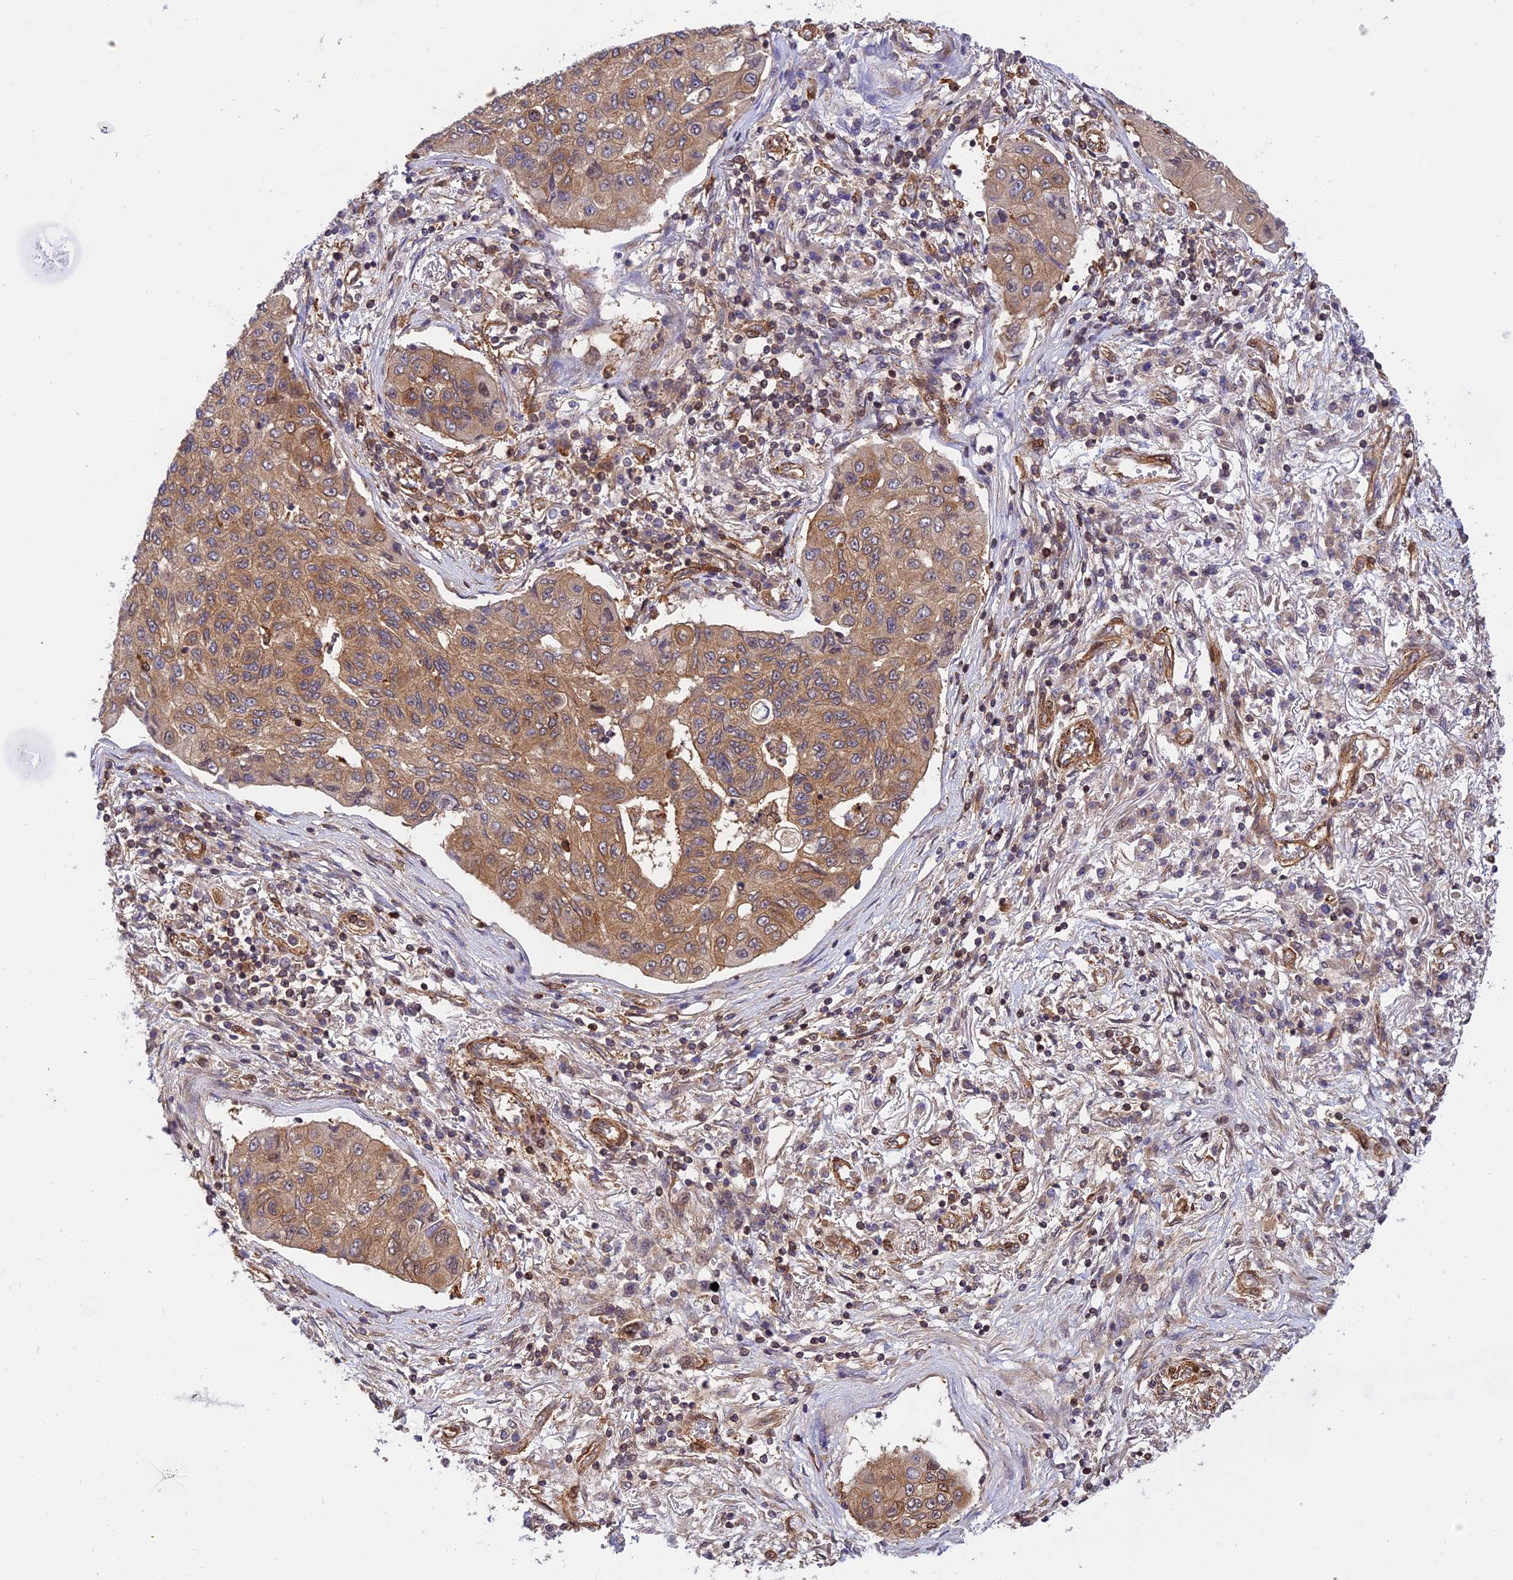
{"staining": {"intensity": "moderate", "quantity": ">75%", "location": "cytoplasmic/membranous"}, "tissue": "lung cancer", "cell_type": "Tumor cells", "image_type": "cancer", "snomed": [{"axis": "morphology", "description": "Squamous cell carcinoma, NOS"}, {"axis": "topography", "description": "Lung"}], "caption": "Lung cancer (squamous cell carcinoma) stained for a protein shows moderate cytoplasmic/membranous positivity in tumor cells.", "gene": "EVI5L", "patient": {"sex": "male", "age": 74}}